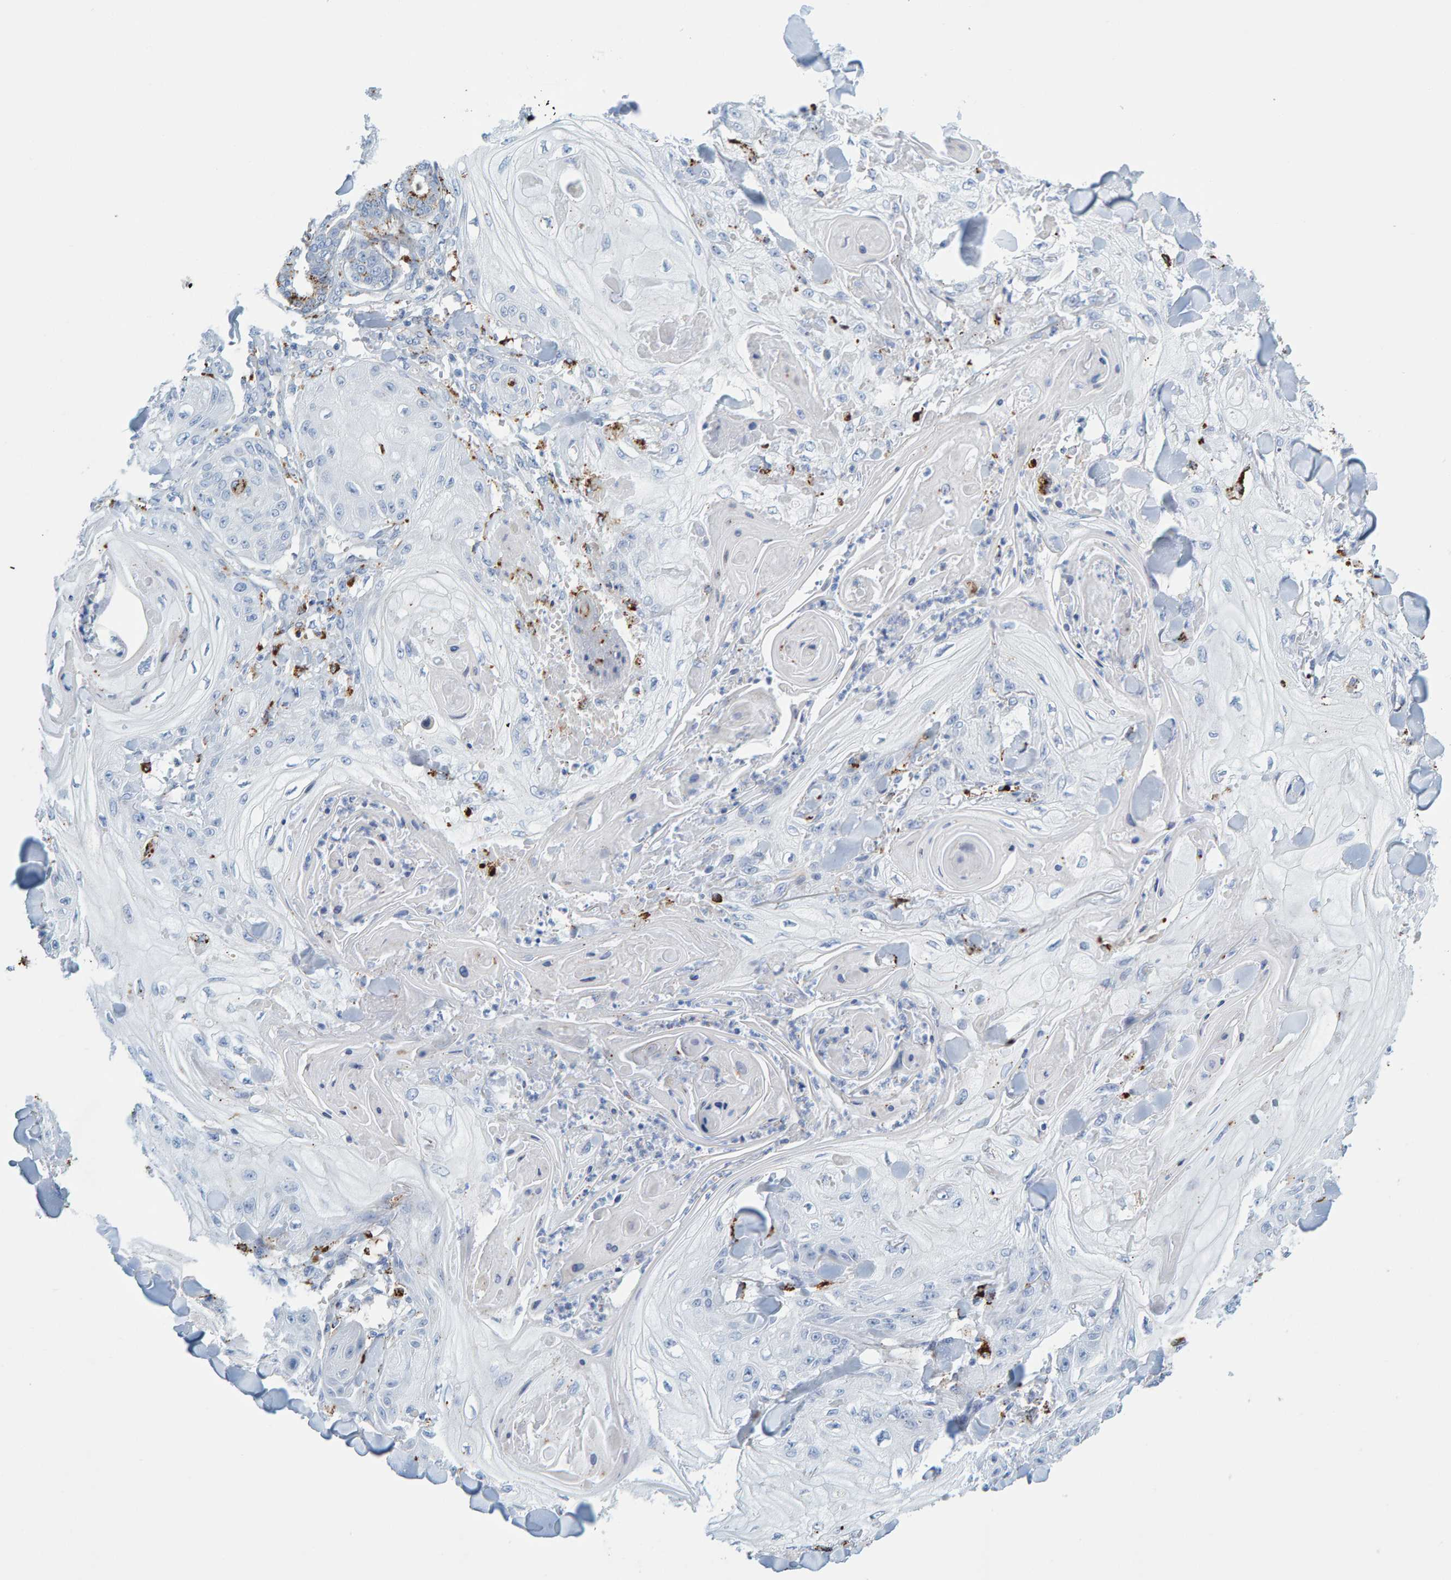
{"staining": {"intensity": "negative", "quantity": "none", "location": "none"}, "tissue": "skin cancer", "cell_type": "Tumor cells", "image_type": "cancer", "snomed": [{"axis": "morphology", "description": "Squamous cell carcinoma, NOS"}, {"axis": "topography", "description": "Skin"}], "caption": "An image of squamous cell carcinoma (skin) stained for a protein shows no brown staining in tumor cells. The staining is performed using DAB (3,3'-diaminobenzidine) brown chromogen with nuclei counter-stained in using hematoxylin.", "gene": "BIN3", "patient": {"sex": "male", "age": 74}}